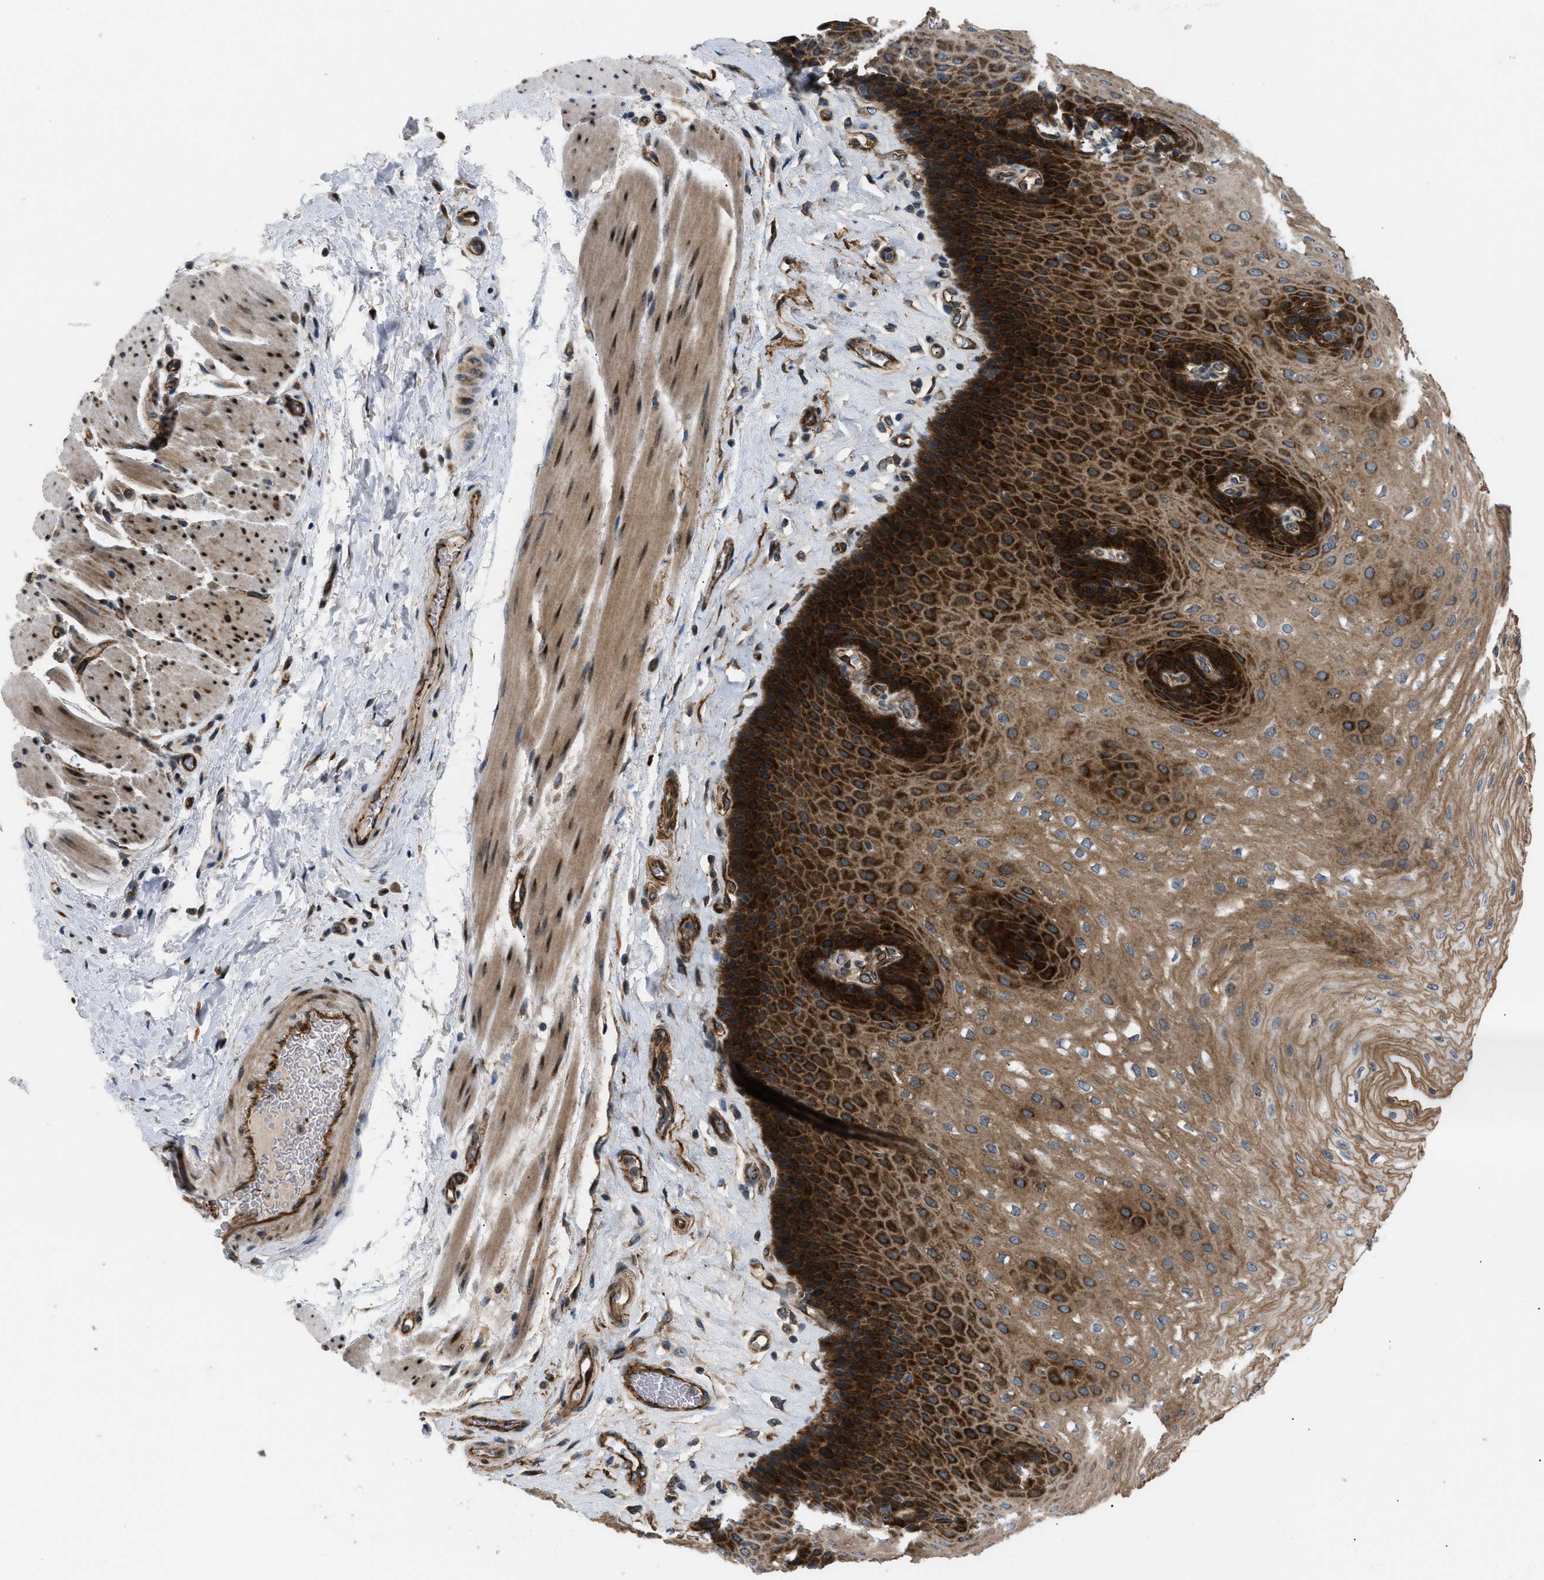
{"staining": {"intensity": "strong", "quantity": ">75%", "location": "cytoplasmic/membranous"}, "tissue": "esophagus", "cell_type": "Squamous epithelial cells", "image_type": "normal", "snomed": [{"axis": "morphology", "description": "Normal tissue, NOS"}, {"axis": "topography", "description": "Esophagus"}], "caption": "Immunohistochemistry (IHC) micrograph of normal esophagus: human esophagus stained using immunohistochemistry displays high levels of strong protein expression localized specifically in the cytoplasmic/membranous of squamous epithelial cells, appearing as a cytoplasmic/membranous brown color.", "gene": "LYSMD3", "patient": {"sex": "female", "age": 72}}